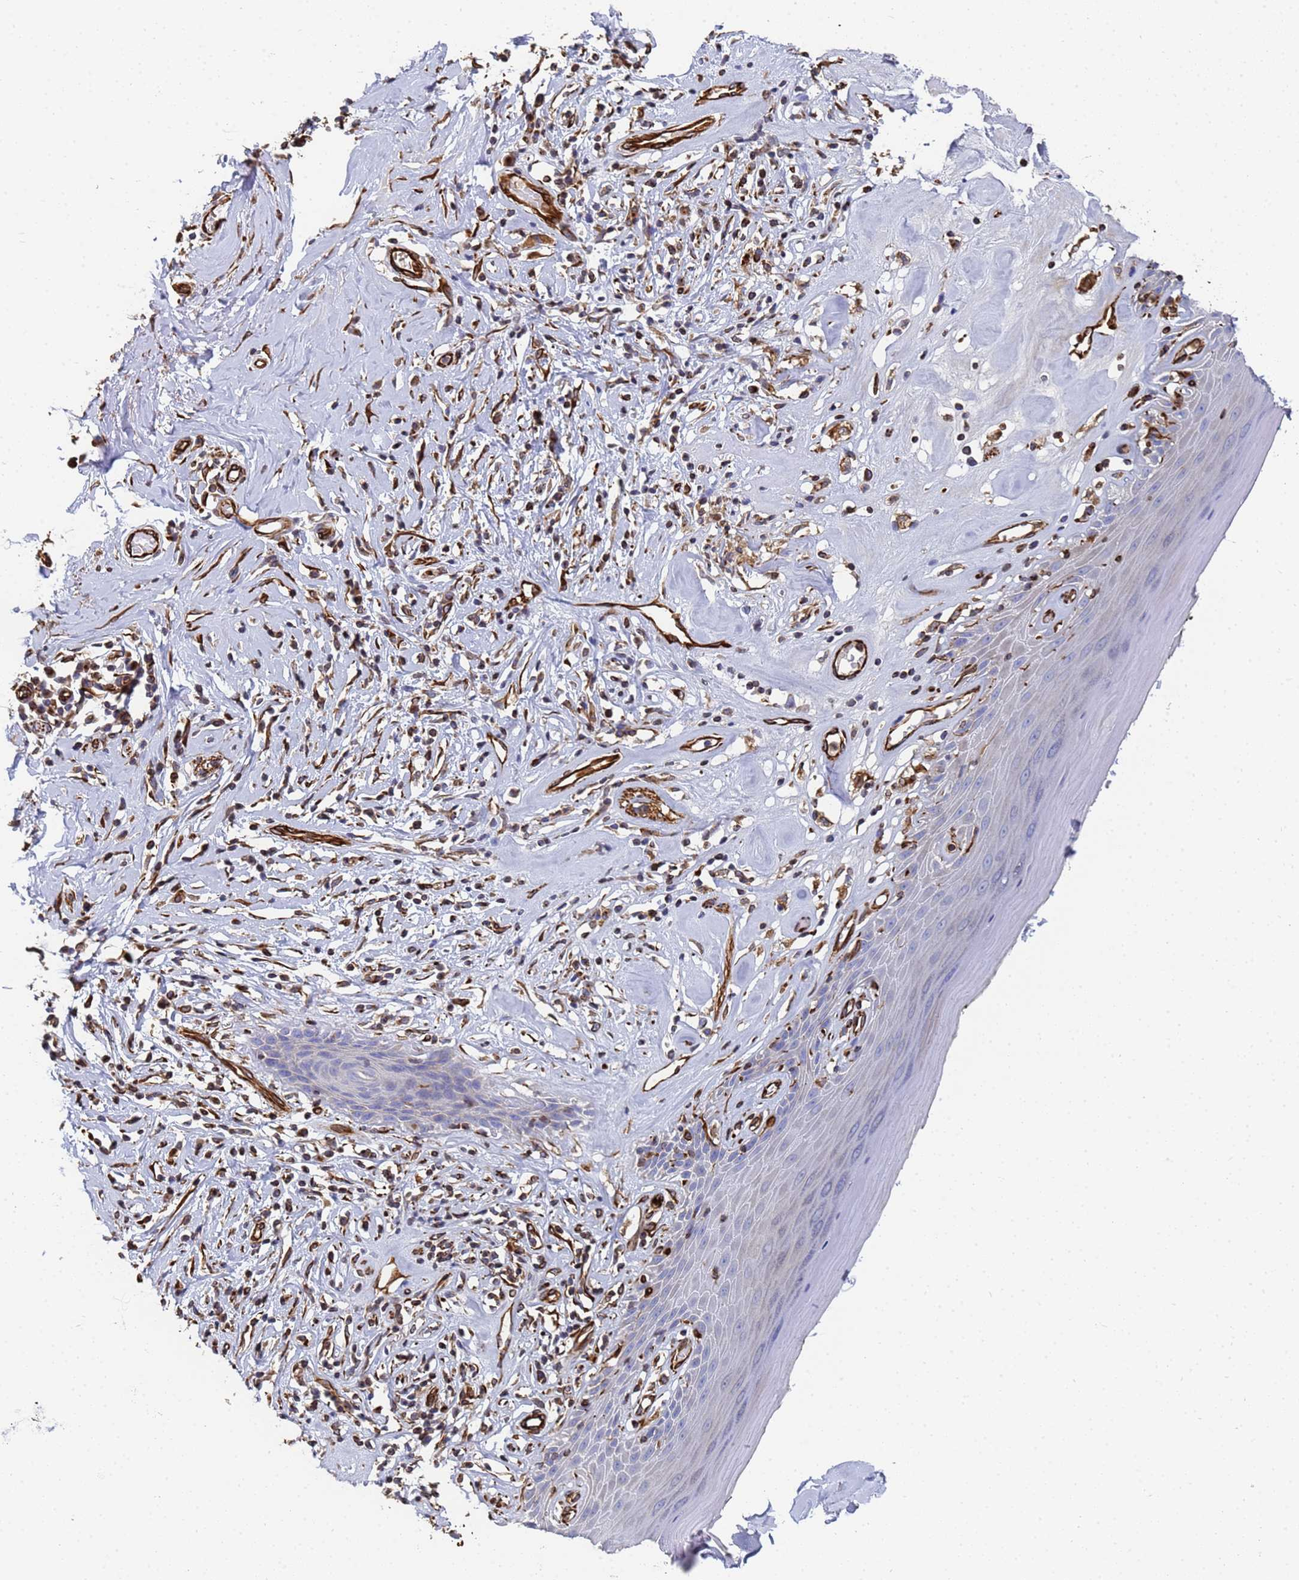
{"staining": {"intensity": "moderate", "quantity": "<25%", "location": "cytoplasmic/membranous"}, "tissue": "skin", "cell_type": "Epidermal cells", "image_type": "normal", "snomed": [{"axis": "morphology", "description": "Normal tissue, NOS"}, {"axis": "morphology", "description": "Inflammation, NOS"}, {"axis": "topography", "description": "Vulva"}], "caption": "Skin stained with DAB (3,3'-diaminobenzidine) immunohistochemistry reveals low levels of moderate cytoplasmic/membranous positivity in about <25% of epidermal cells.", "gene": "SYT13", "patient": {"sex": "female", "age": 84}}